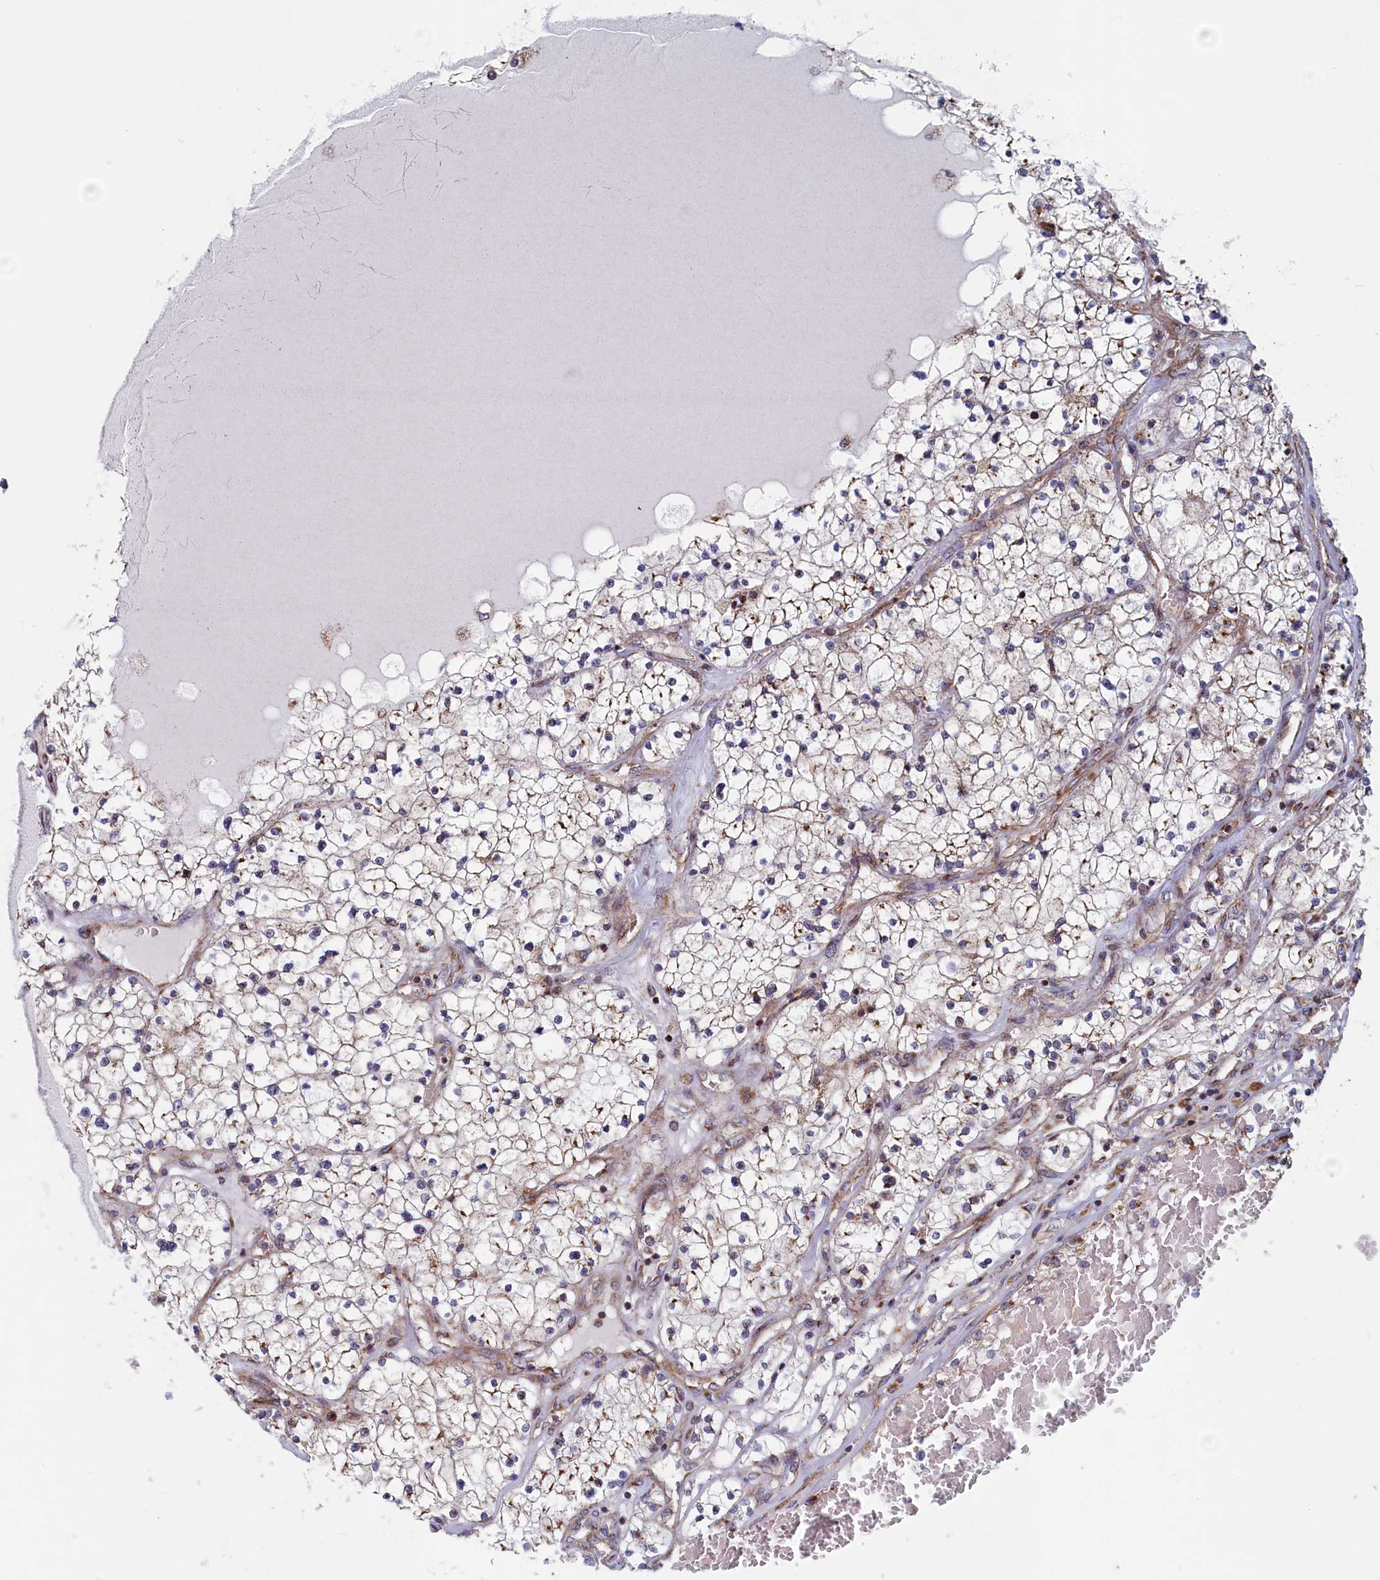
{"staining": {"intensity": "negative", "quantity": "none", "location": "none"}, "tissue": "renal cancer", "cell_type": "Tumor cells", "image_type": "cancer", "snomed": [{"axis": "morphology", "description": "Normal tissue, NOS"}, {"axis": "morphology", "description": "Adenocarcinoma, NOS"}, {"axis": "topography", "description": "Kidney"}], "caption": "IHC photomicrograph of neoplastic tissue: human adenocarcinoma (renal) stained with DAB (3,3'-diaminobenzidine) exhibits no significant protein positivity in tumor cells.", "gene": "MTFMT", "patient": {"sex": "male", "age": 68}}